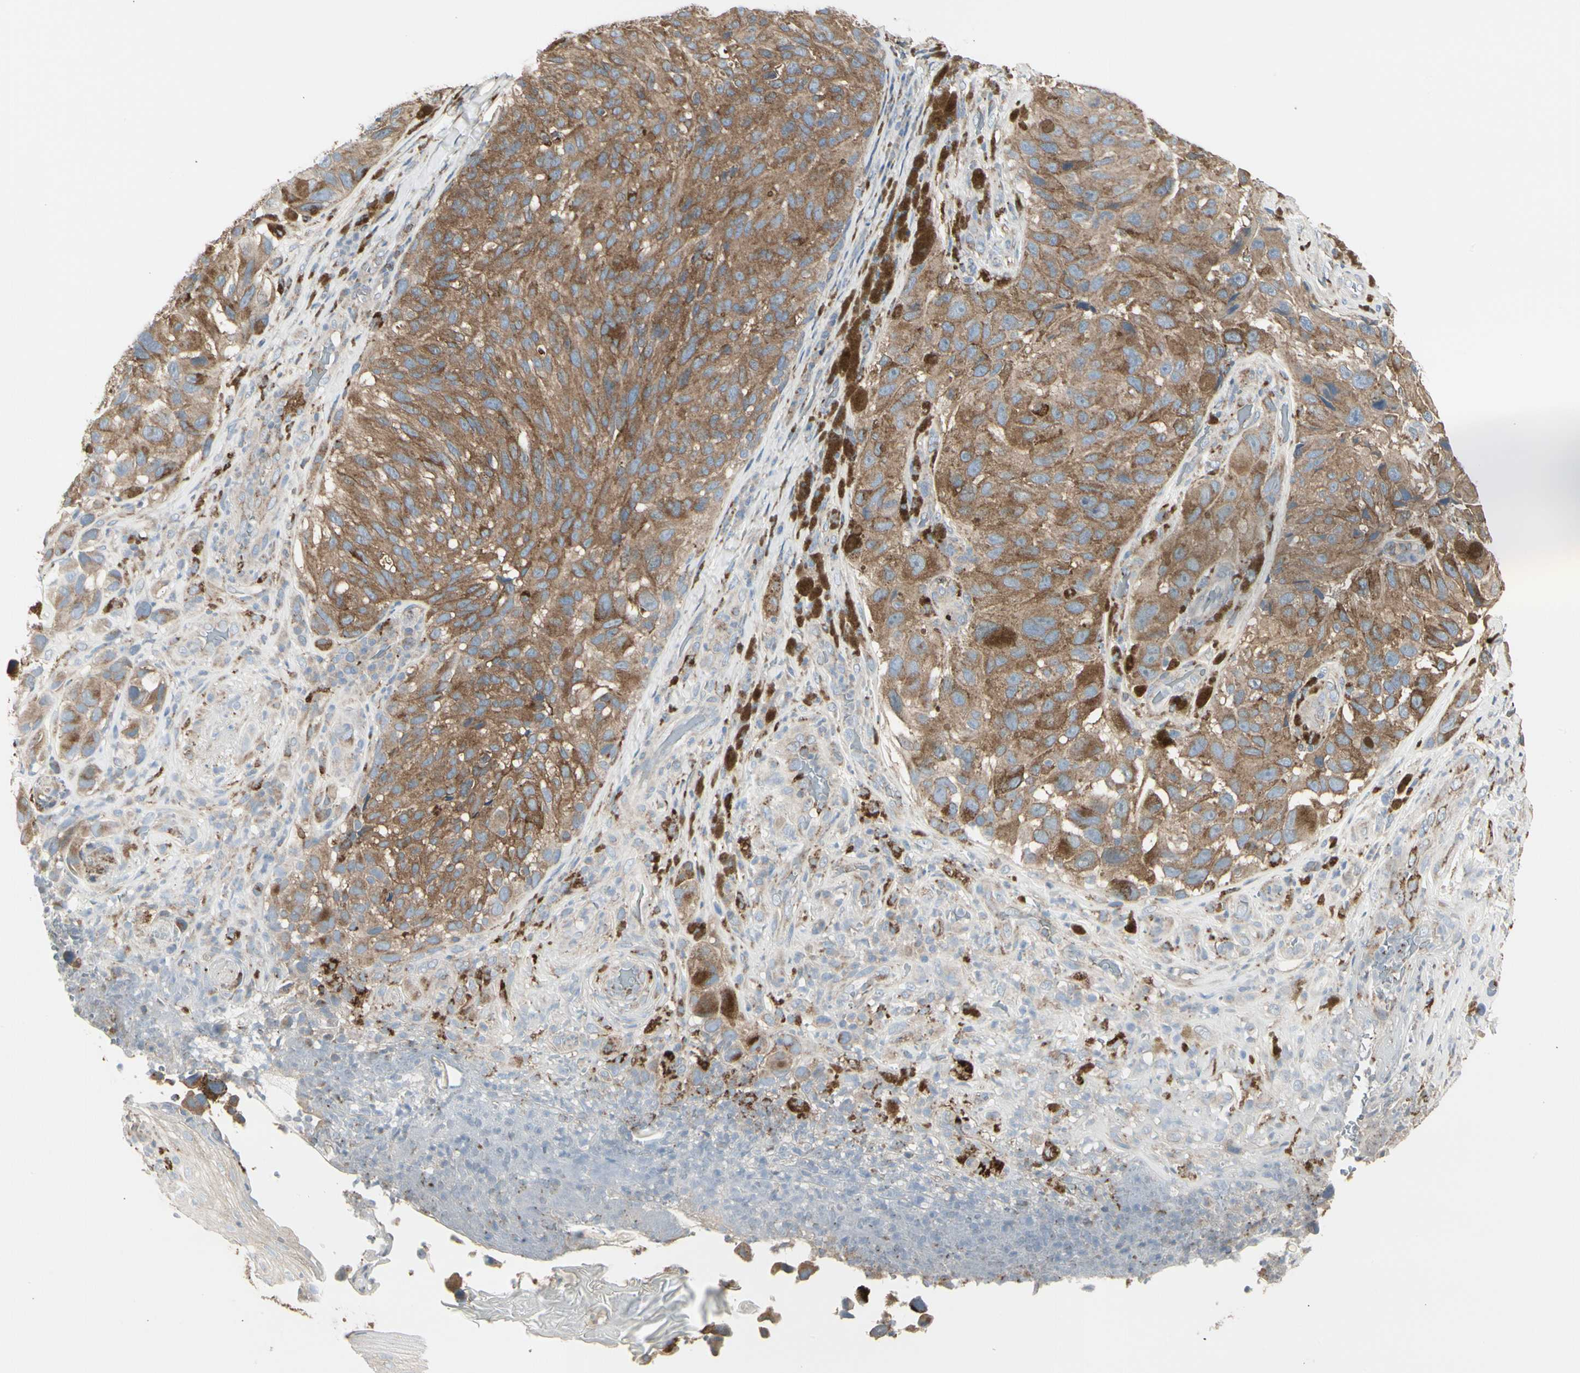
{"staining": {"intensity": "moderate", "quantity": ">75%", "location": "cytoplasmic/membranous"}, "tissue": "melanoma", "cell_type": "Tumor cells", "image_type": "cancer", "snomed": [{"axis": "morphology", "description": "Malignant melanoma, NOS"}, {"axis": "topography", "description": "Skin"}], "caption": "Approximately >75% of tumor cells in human malignant melanoma show moderate cytoplasmic/membranous protein positivity as visualized by brown immunohistochemical staining.", "gene": "ATP6V1B2", "patient": {"sex": "female", "age": 73}}